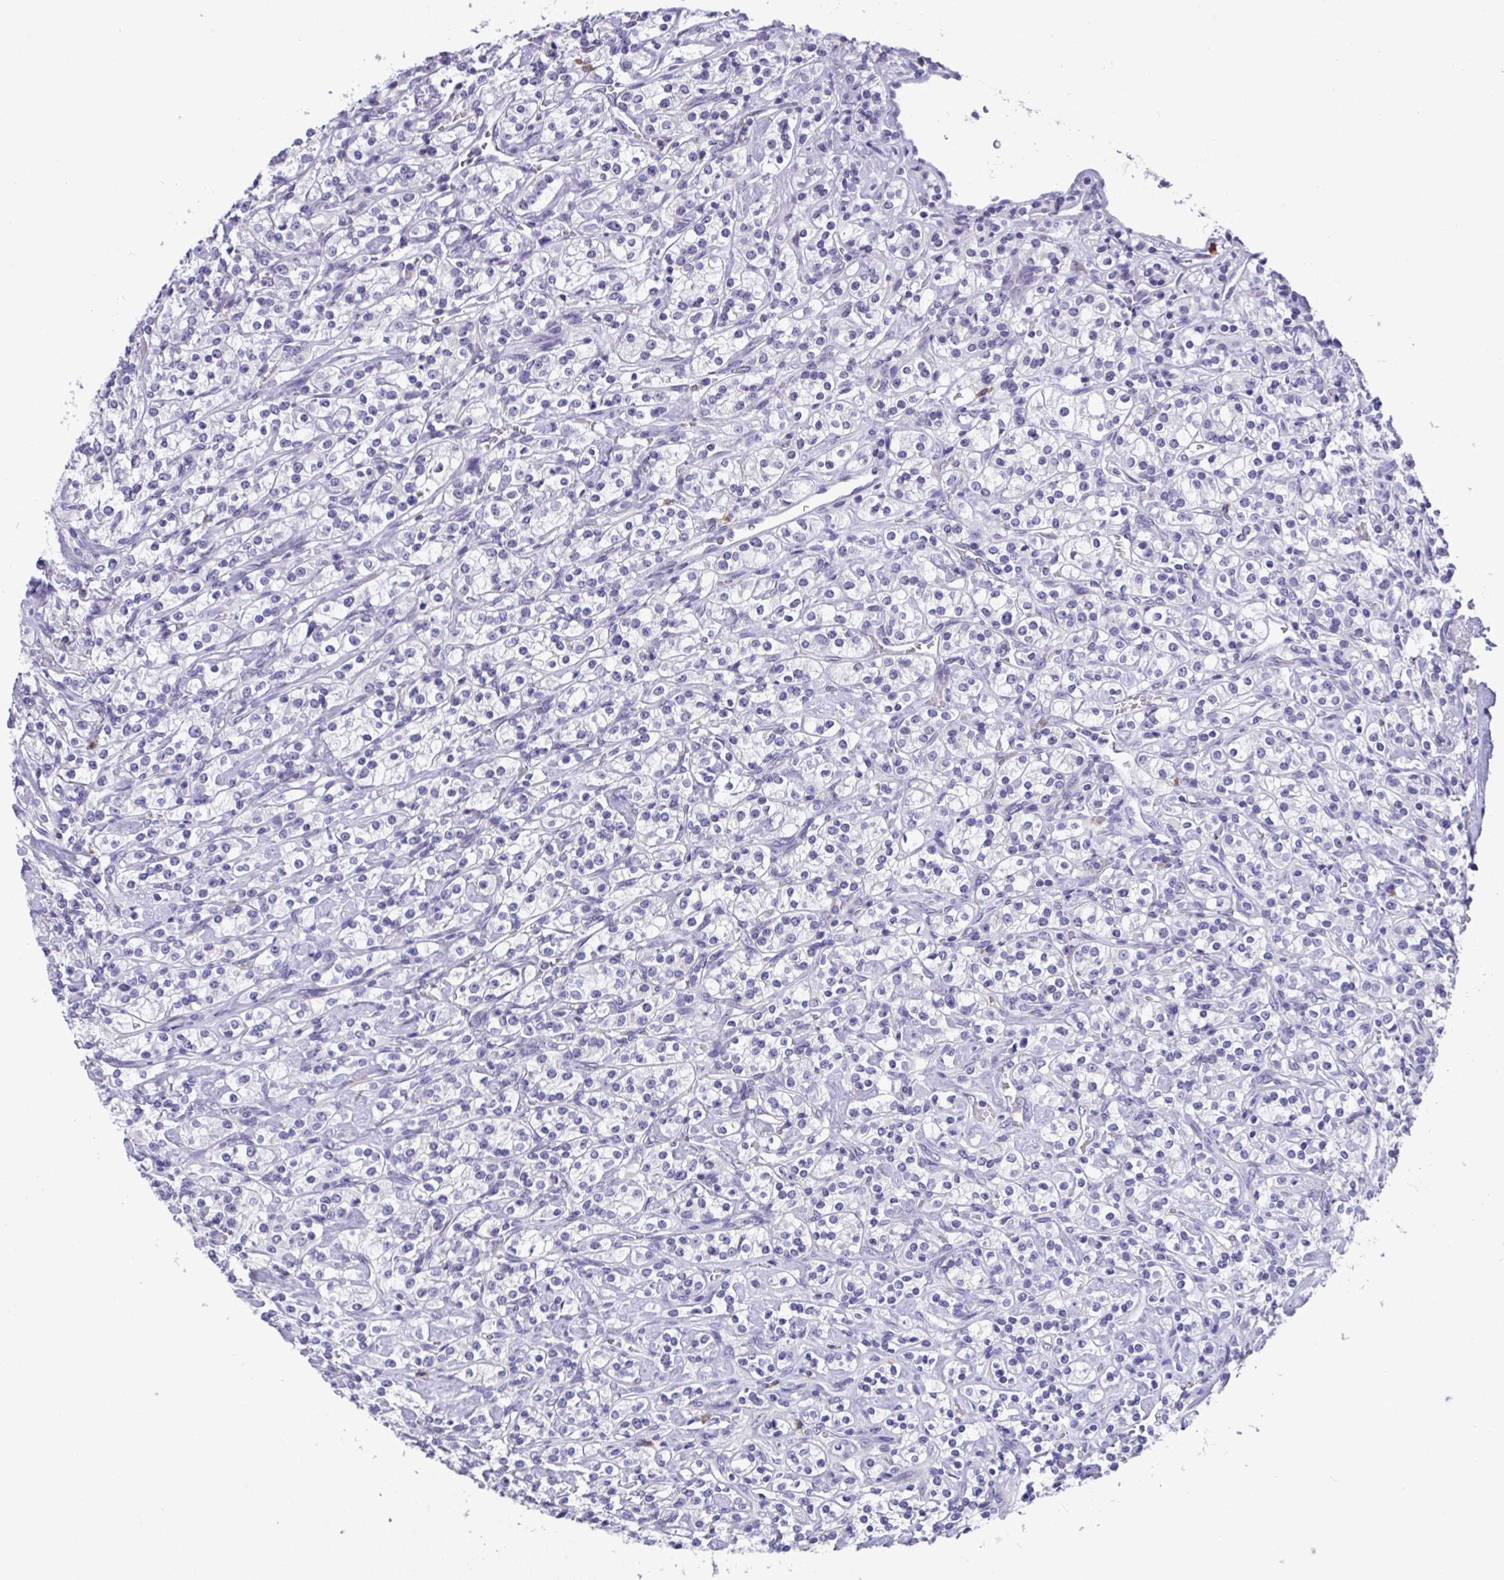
{"staining": {"intensity": "negative", "quantity": "none", "location": "none"}, "tissue": "renal cancer", "cell_type": "Tumor cells", "image_type": "cancer", "snomed": [{"axis": "morphology", "description": "Adenocarcinoma, NOS"}, {"axis": "topography", "description": "Kidney"}], "caption": "The immunohistochemistry (IHC) histopathology image has no significant positivity in tumor cells of adenocarcinoma (renal) tissue. (Immunohistochemistry (ihc), brightfield microscopy, high magnification).", "gene": "YBX2", "patient": {"sex": "male", "age": 77}}